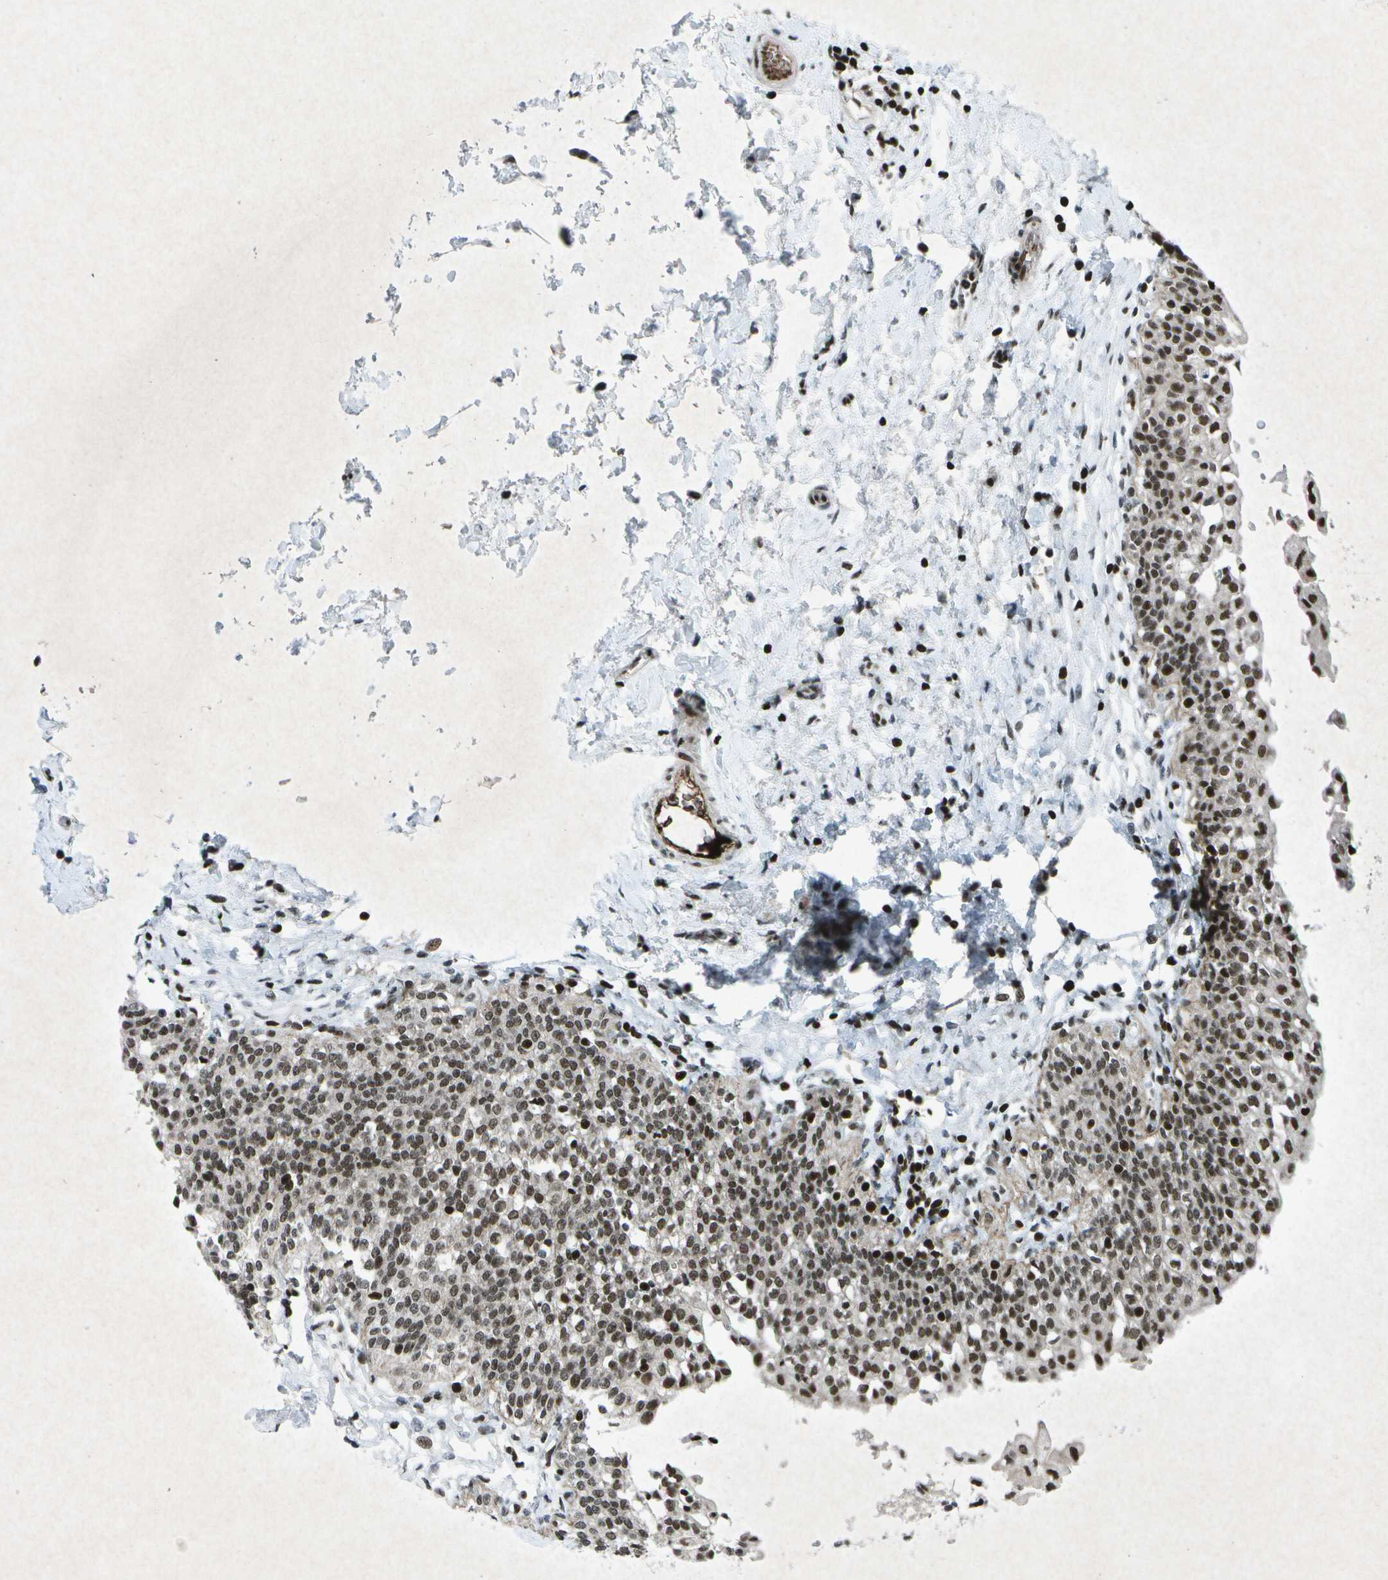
{"staining": {"intensity": "strong", "quantity": ">75%", "location": "nuclear"}, "tissue": "urinary bladder", "cell_type": "Urothelial cells", "image_type": "normal", "snomed": [{"axis": "morphology", "description": "Normal tissue, NOS"}, {"axis": "topography", "description": "Urinary bladder"}], "caption": "Protein expression analysis of unremarkable human urinary bladder reveals strong nuclear expression in about >75% of urothelial cells. (Brightfield microscopy of DAB IHC at high magnification).", "gene": "MTA2", "patient": {"sex": "male", "age": 55}}